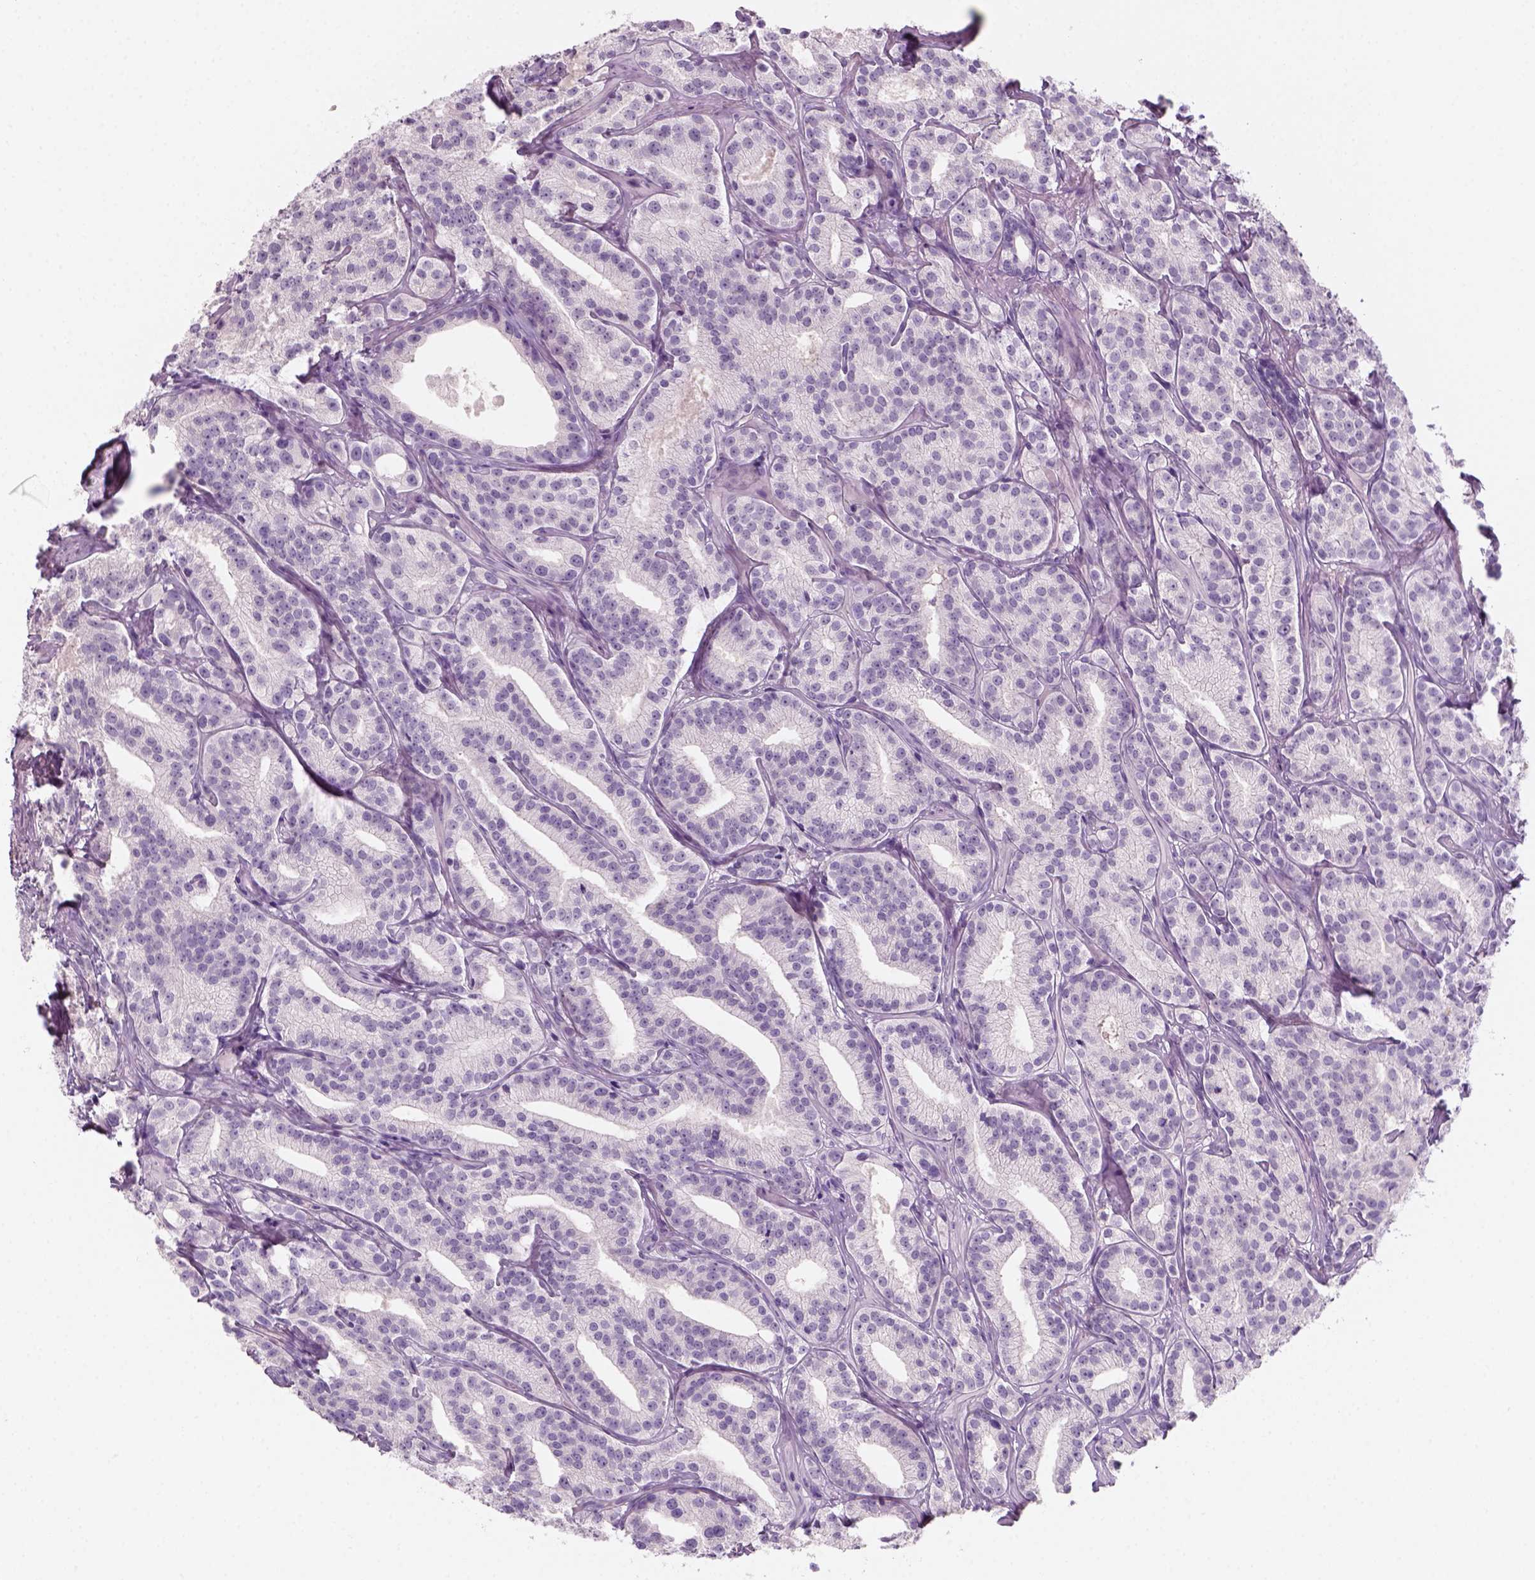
{"staining": {"intensity": "negative", "quantity": "none", "location": "none"}, "tissue": "prostate cancer", "cell_type": "Tumor cells", "image_type": "cancer", "snomed": [{"axis": "morphology", "description": "Adenocarcinoma, High grade"}, {"axis": "topography", "description": "Prostate"}], "caption": "IHC histopathology image of neoplastic tissue: adenocarcinoma (high-grade) (prostate) stained with DAB (3,3'-diaminobenzidine) reveals no significant protein positivity in tumor cells.", "gene": "KRT25", "patient": {"sex": "male", "age": 75}}